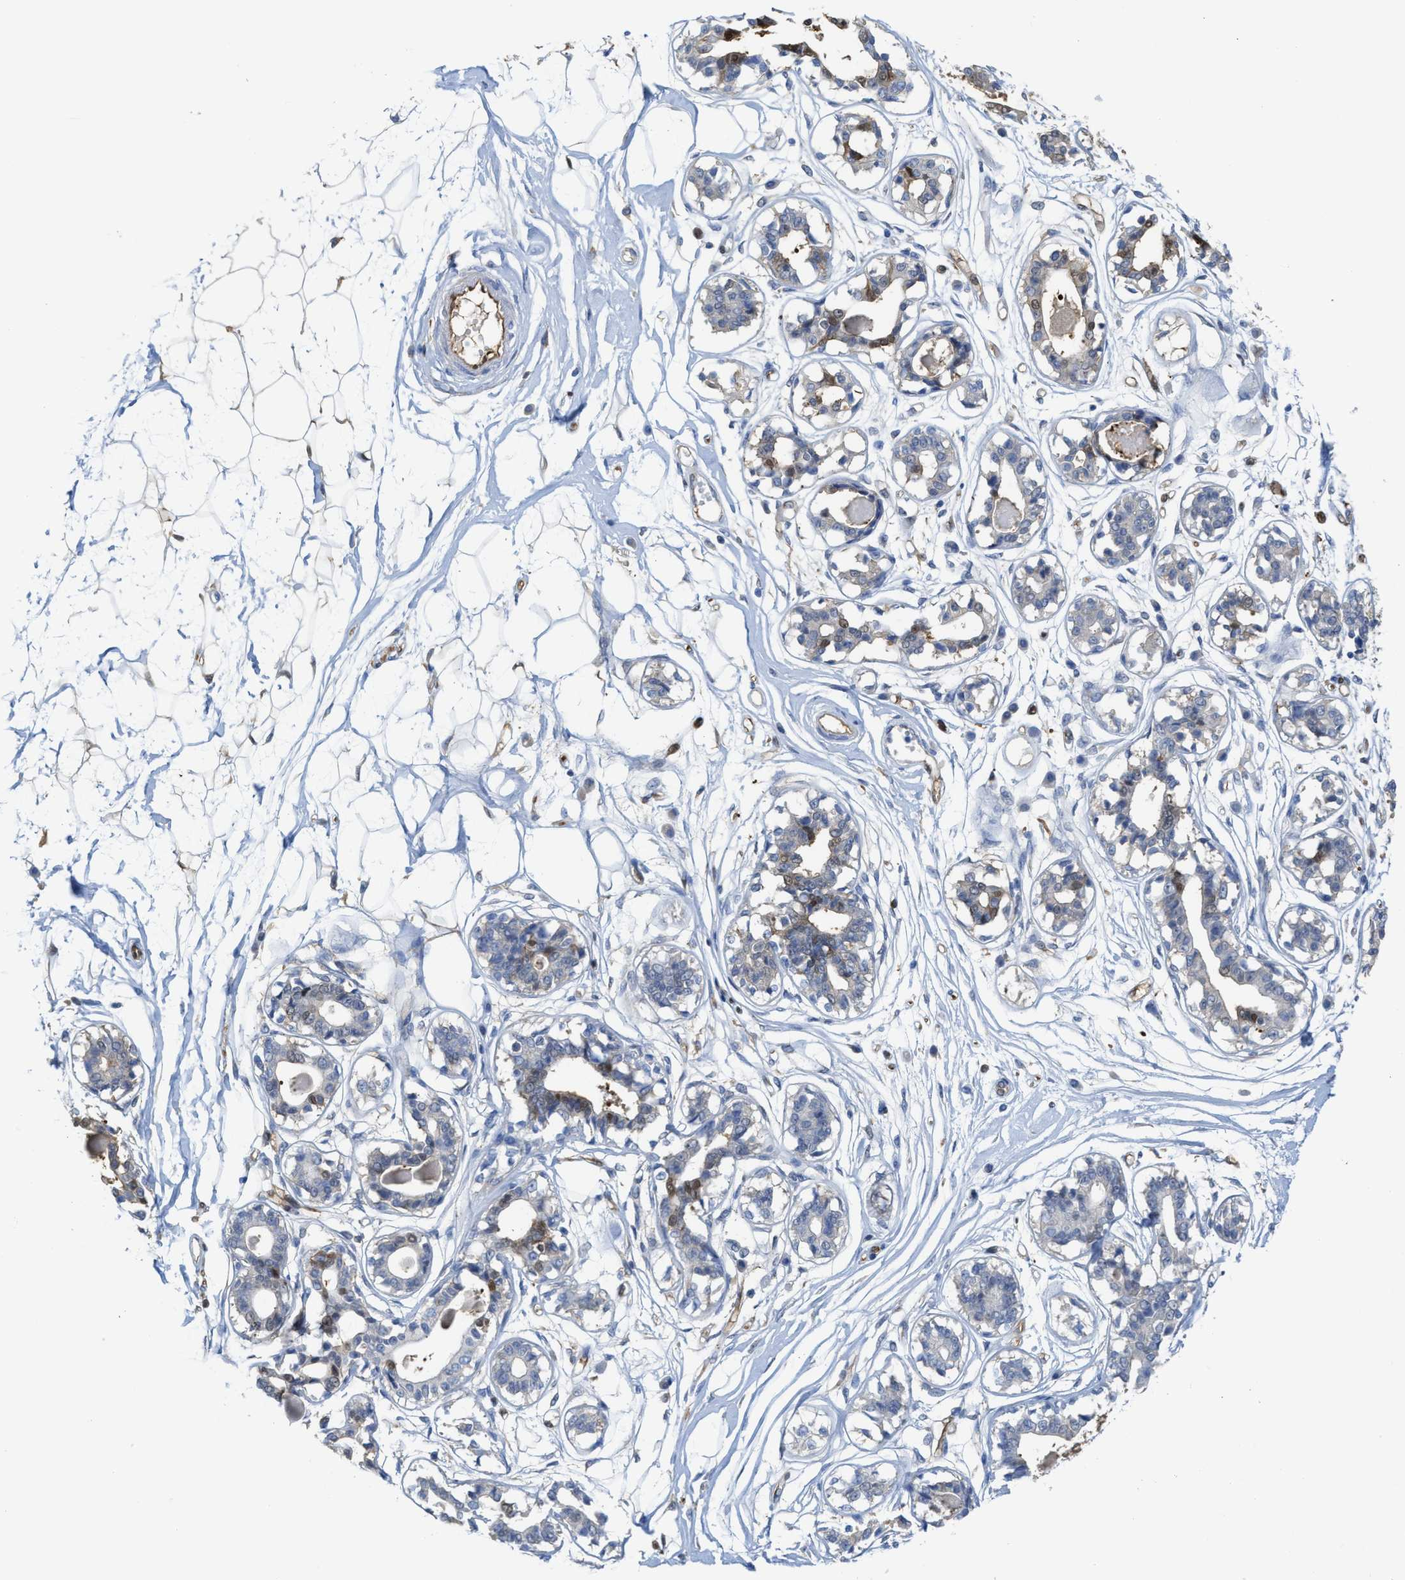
{"staining": {"intensity": "weak", "quantity": "25%-75%", "location": "cytoplasmic/membranous"}, "tissue": "breast", "cell_type": "Adipocytes", "image_type": "normal", "snomed": [{"axis": "morphology", "description": "Normal tissue, NOS"}, {"axis": "topography", "description": "Breast"}], "caption": "Brown immunohistochemical staining in benign human breast exhibits weak cytoplasmic/membranous positivity in about 25%-75% of adipocytes.", "gene": "ASS1", "patient": {"sex": "female", "age": 45}}